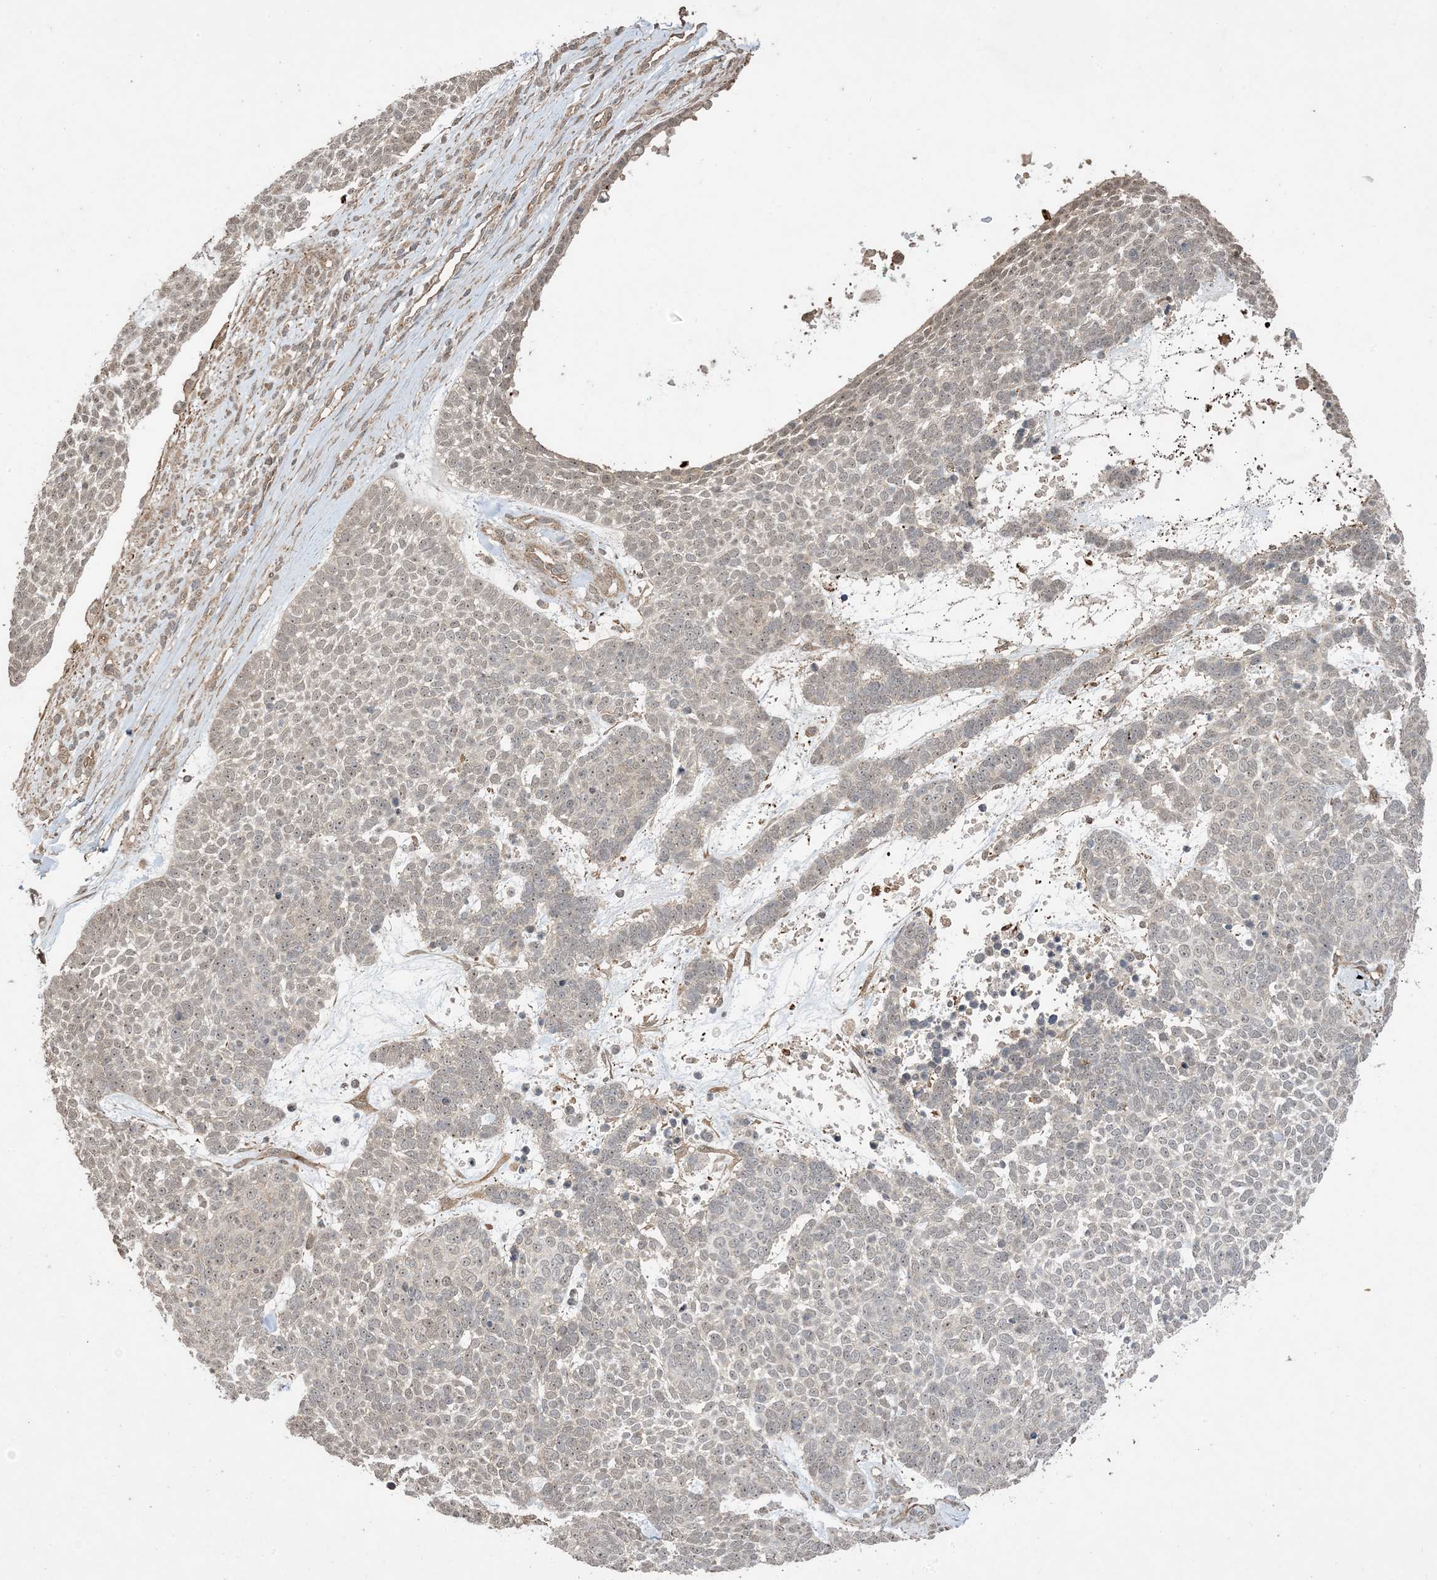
{"staining": {"intensity": "weak", "quantity": "<25%", "location": "nuclear"}, "tissue": "skin cancer", "cell_type": "Tumor cells", "image_type": "cancer", "snomed": [{"axis": "morphology", "description": "Basal cell carcinoma"}, {"axis": "topography", "description": "Skin"}], "caption": "Immunohistochemical staining of skin cancer displays no significant positivity in tumor cells. The staining was performed using DAB to visualize the protein expression in brown, while the nuclei were stained in blue with hematoxylin (Magnification: 20x).", "gene": "ZNF511", "patient": {"sex": "female", "age": 81}}